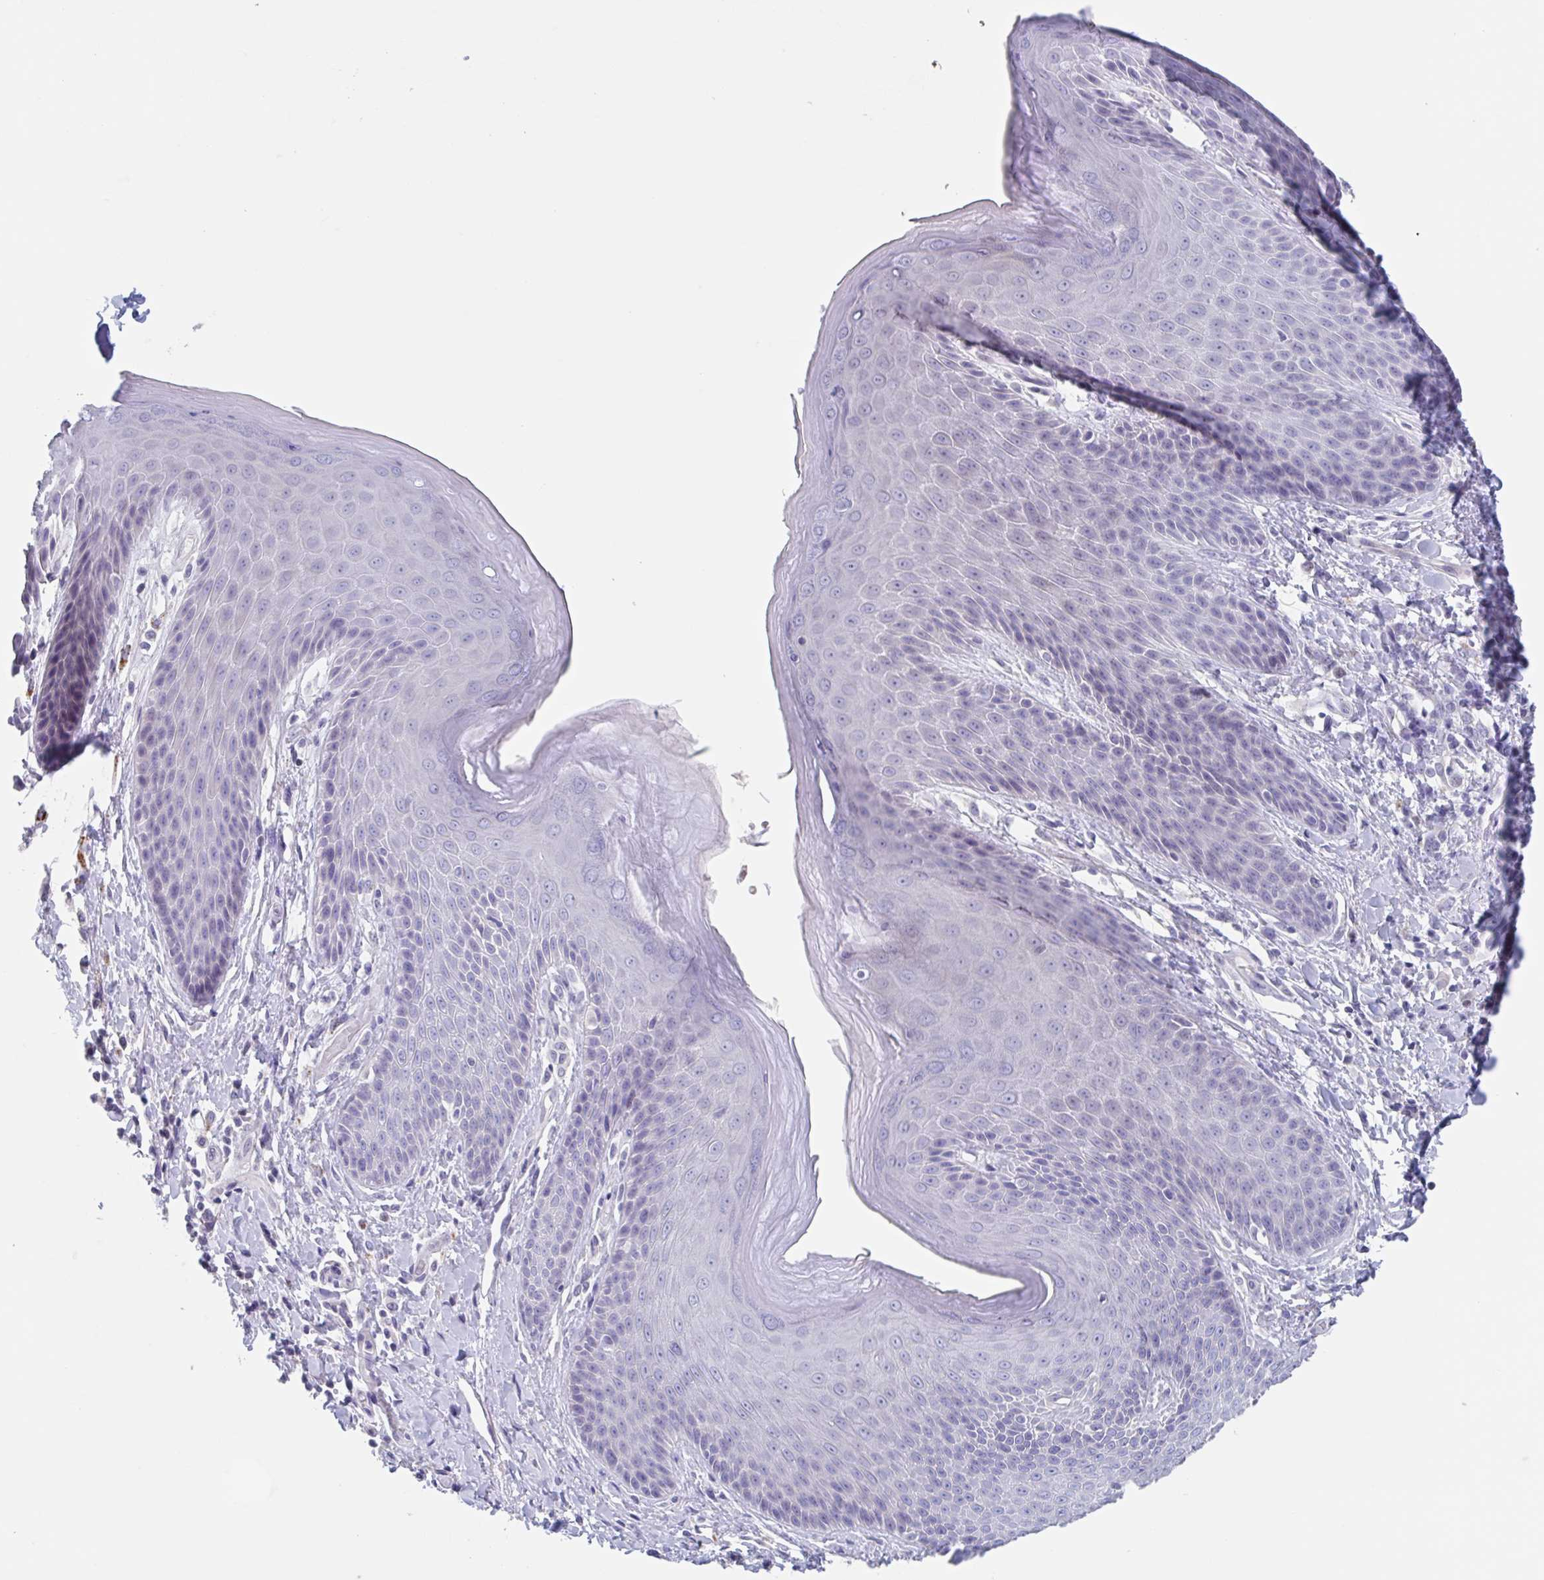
{"staining": {"intensity": "negative", "quantity": "none", "location": "none"}, "tissue": "skin", "cell_type": "Epidermal cells", "image_type": "normal", "snomed": [{"axis": "morphology", "description": "Normal tissue, NOS"}, {"axis": "topography", "description": "Anal"}, {"axis": "topography", "description": "Peripheral nerve tissue"}], "caption": "The photomicrograph displays no significant expression in epidermal cells of skin. Brightfield microscopy of IHC stained with DAB (brown) and hematoxylin (blue), captured at high magnification.", "gene": "NOXRED1", "patient": {"sex": "male", "age": 51}}